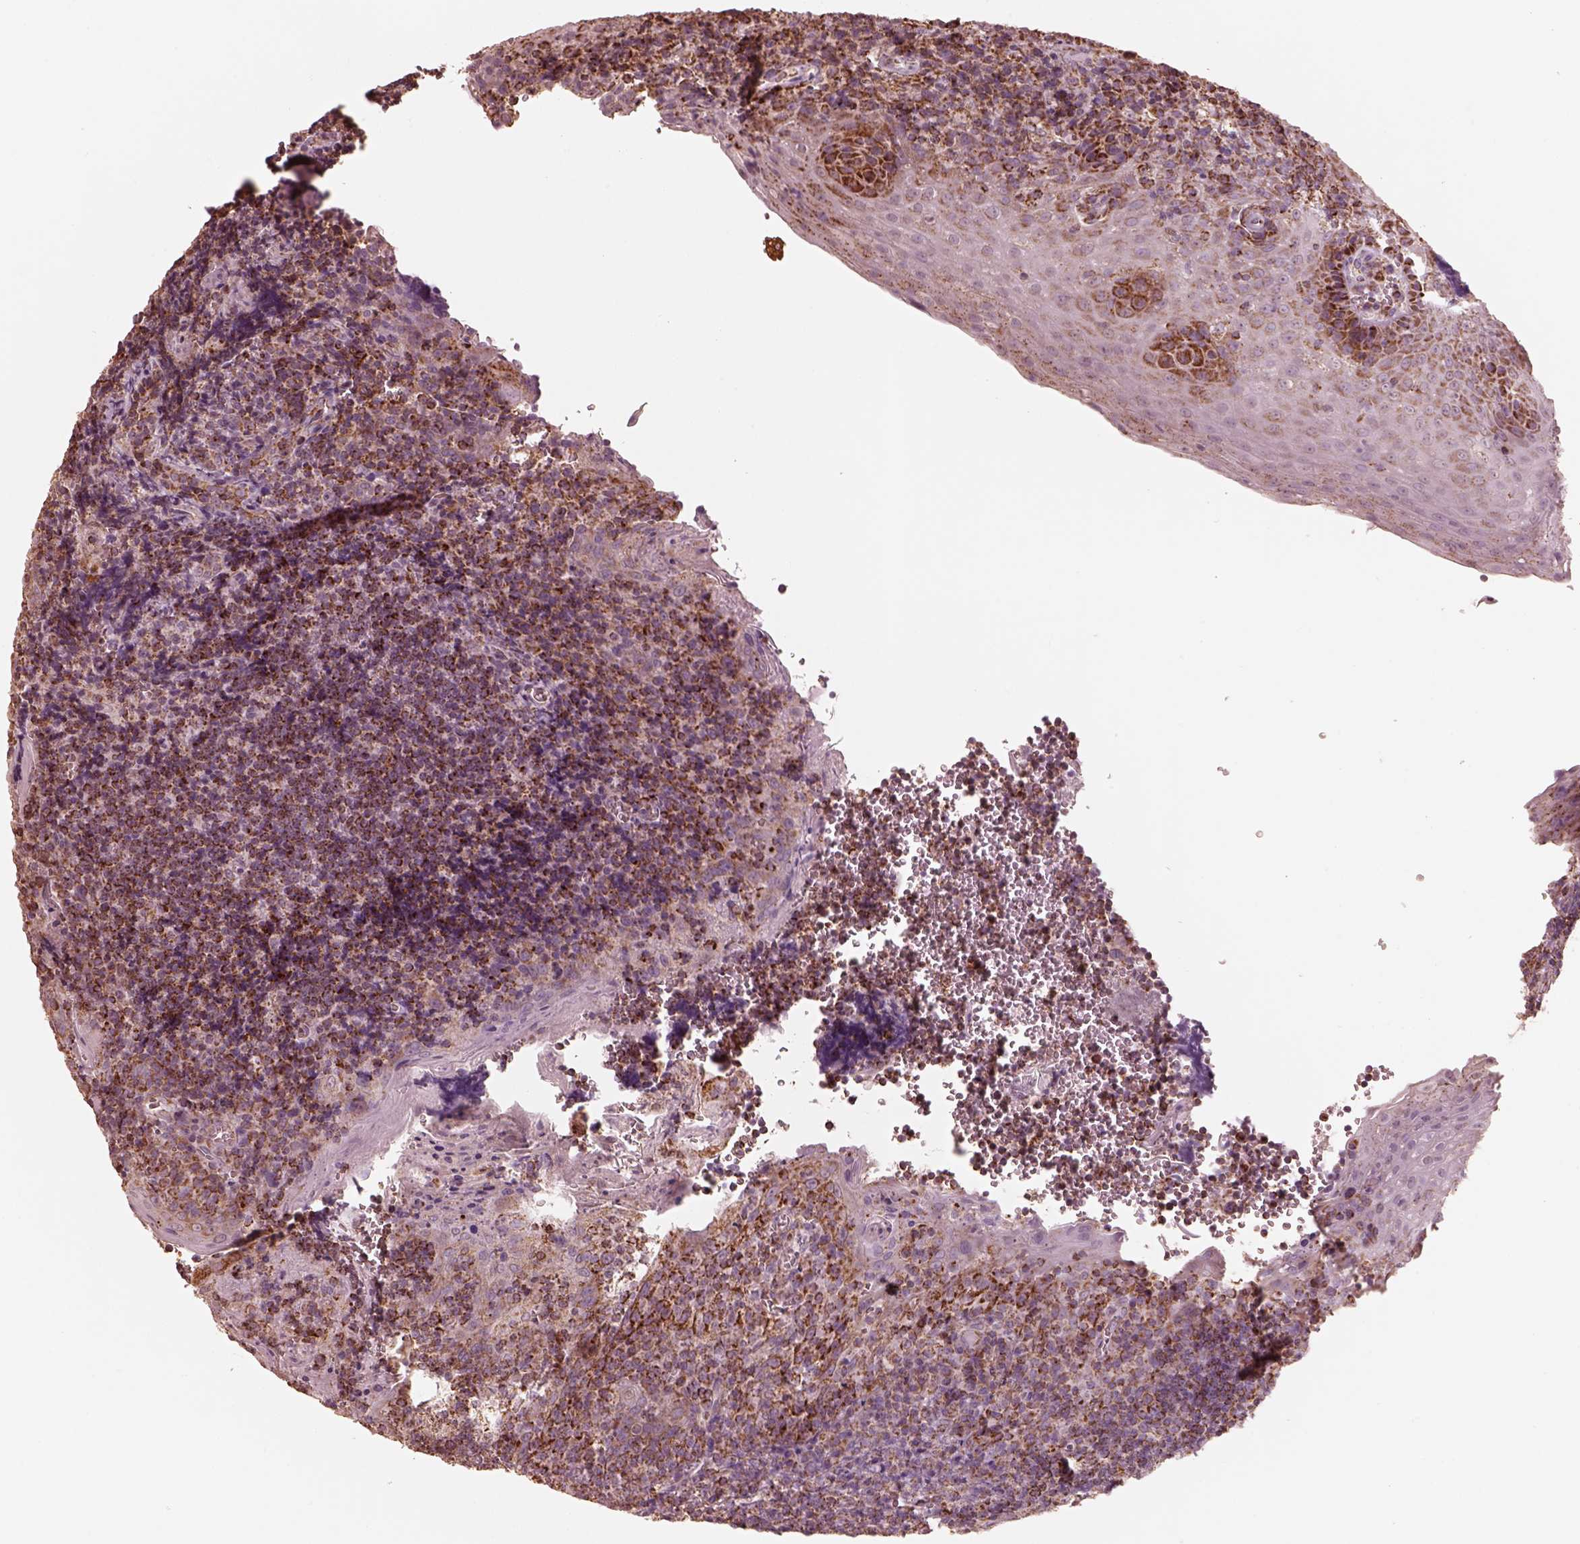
{"staining": {"intensity": "strong", "quantity": ">75%", "location": "cytoplasmic/membranous"}, "tissue": "tonsil", "cell_type": "Germinal center cells", "image_type": "normal", "snomed": [{"axis": "morphology", "description": "Normal tissue, NOS"}, {"axis": "morphology", "description": "Inflammation, NOS"}, {"axis": "topography", "description": "Tonsil"}], "caption": "This is a histology image of IHC staining of unremarkable tonsil, which shows strong positivity in the cytoplasmic/membranous of germinal center cells.", "gene": "ENTPD6", "patient": {"sex": "female", "age": 31}}